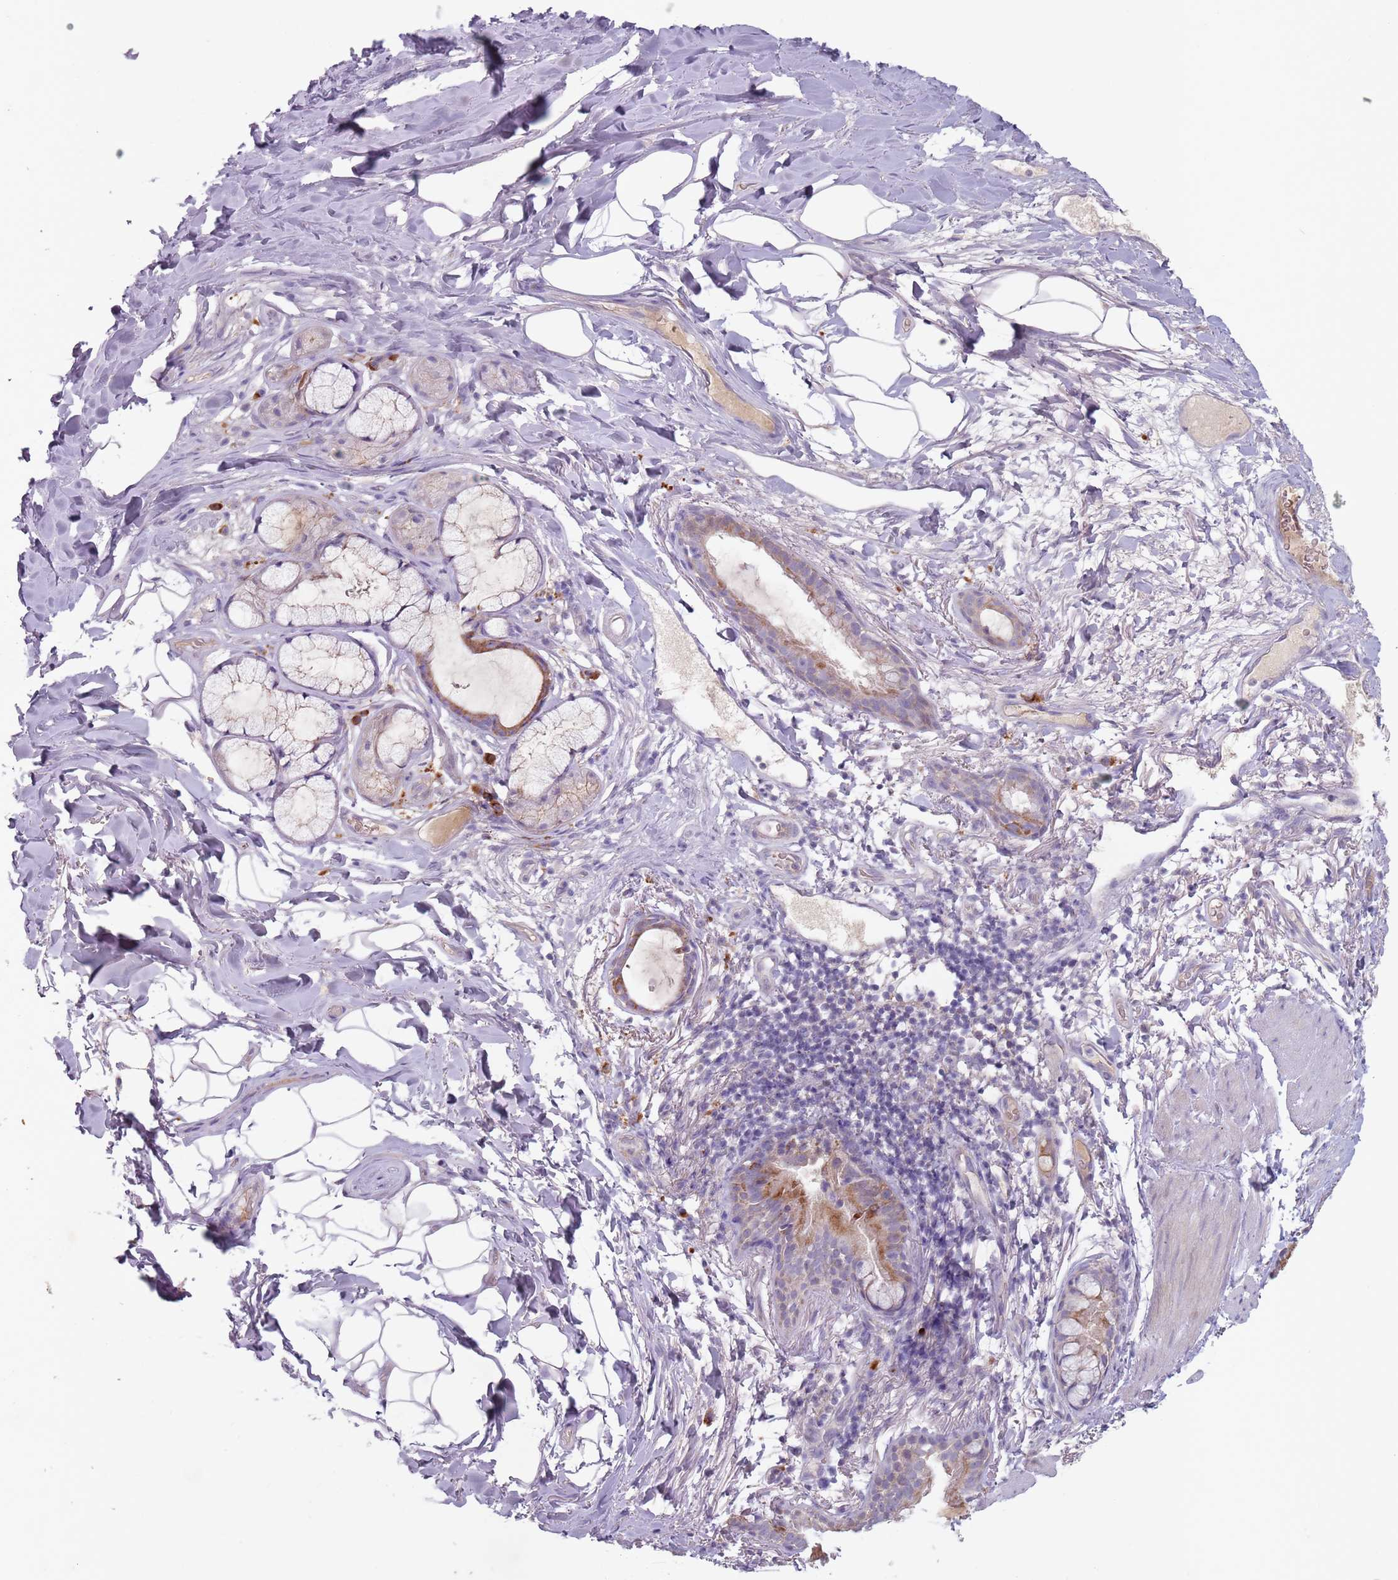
{"staining": {"intensity": "moderate", "quantity": "<25%", "location": "cytoplasmic/membranous"}, "tissue": "bronchus", "cell_type": "Respiratory epithelial cells", "image_type": "normal", "snomed": [{"axis": "morphology", "description": "Normal tissue, NOS"}, {"axis": "topography", "description": "Cartilage tissue"}], "caption": "The micrograph demonstrates a brown stain indicating the presence of a protein in the cytoplasmic/membranous of respiratory epithelial cells in bronchus.", "gene": "STYK1", "patient": {"sex": "male", "age": 63}}